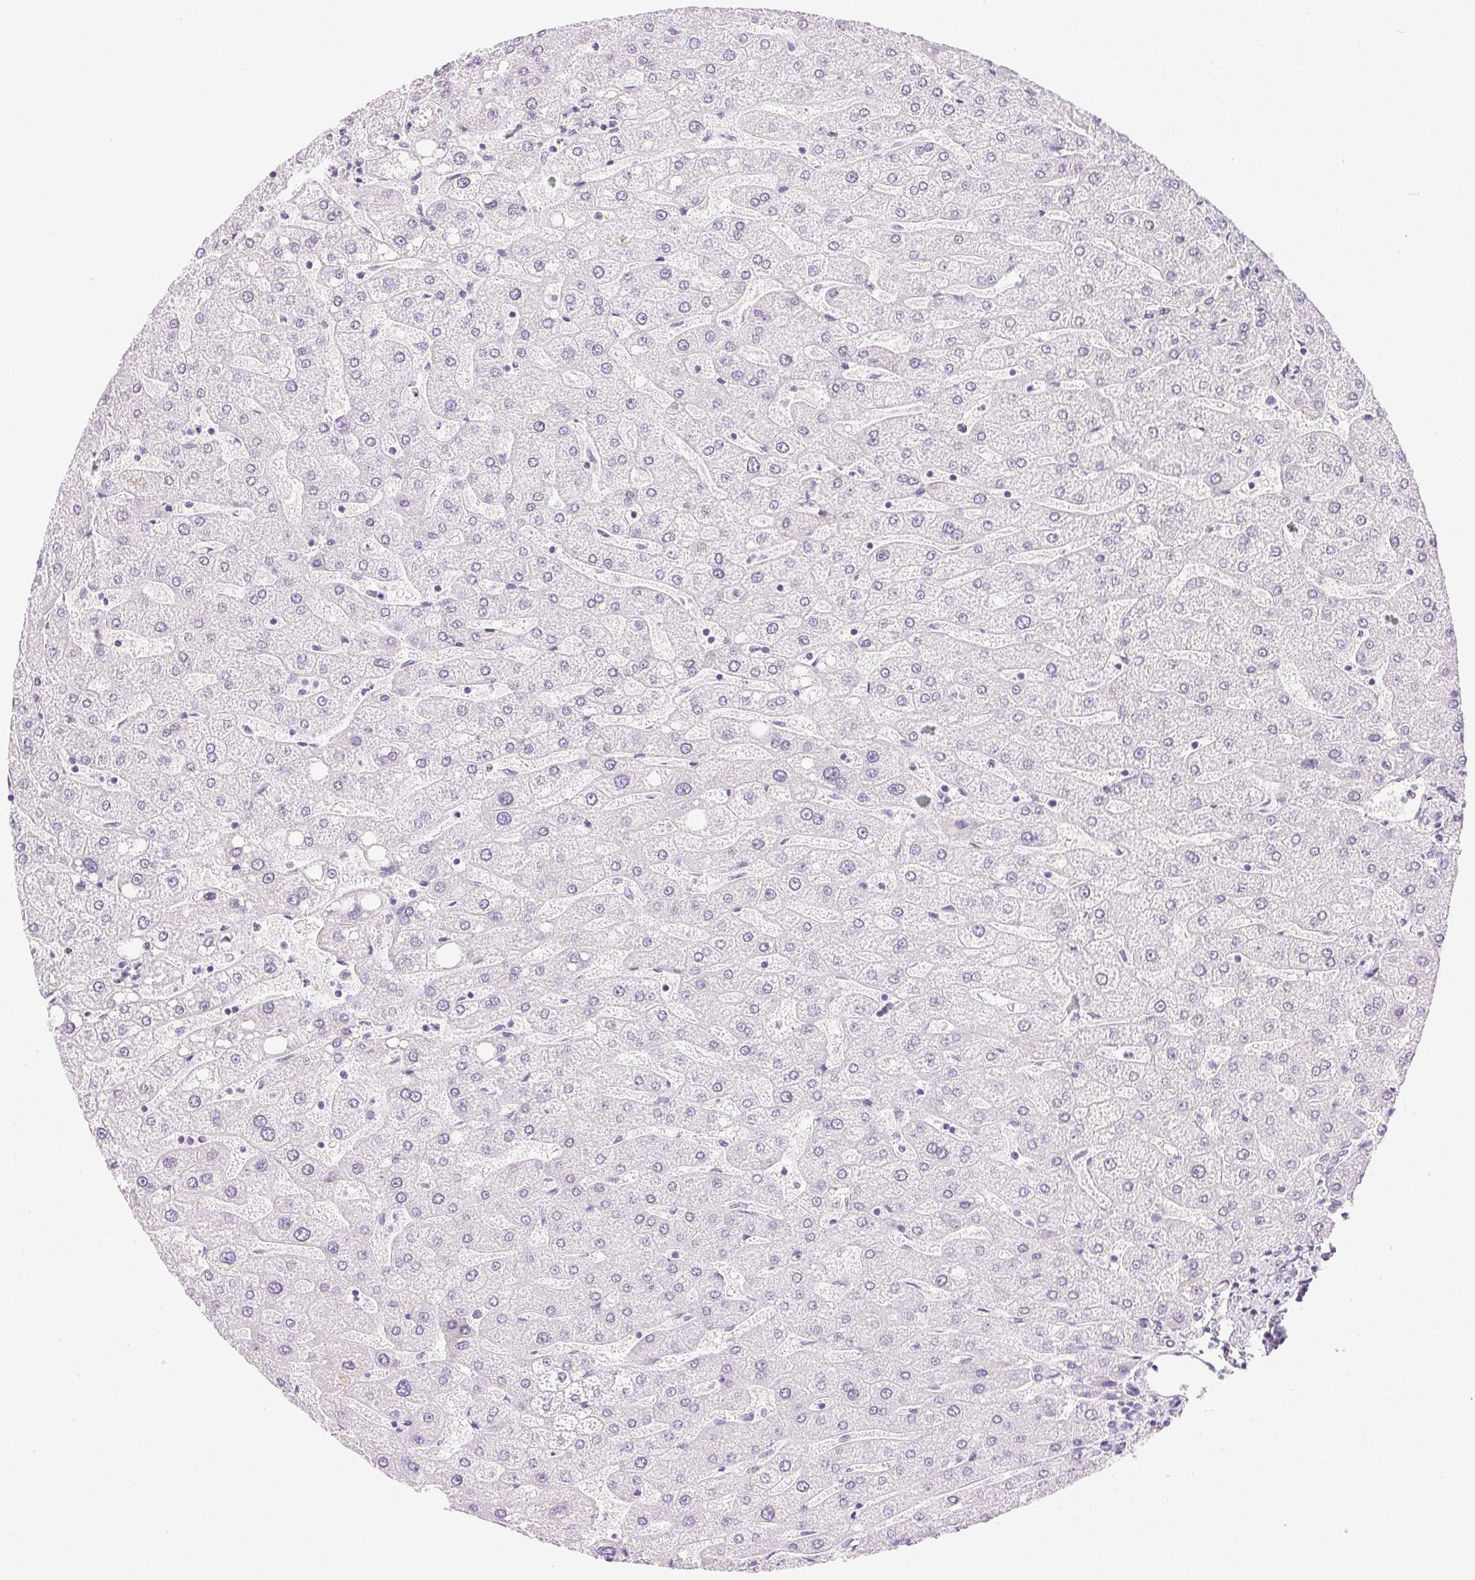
{"staining": {"intensity": "negative", "quantity": "none", "location": "none"}, "tissue": "liver", "cell_type": "Cholangiocytes", "image_type": "normal", "snomed": [{"axis": "morphology", "description": "Normal tissue, NOS"}, {"axis": "topography", "description": "Liver"}], "caption": "DAB immunohistochemical staining of unremarkable human liver displays no significant positivity in cholangiocytes.", "gene": "CPB1", "patient": {"sex": "male", "age": 67}}